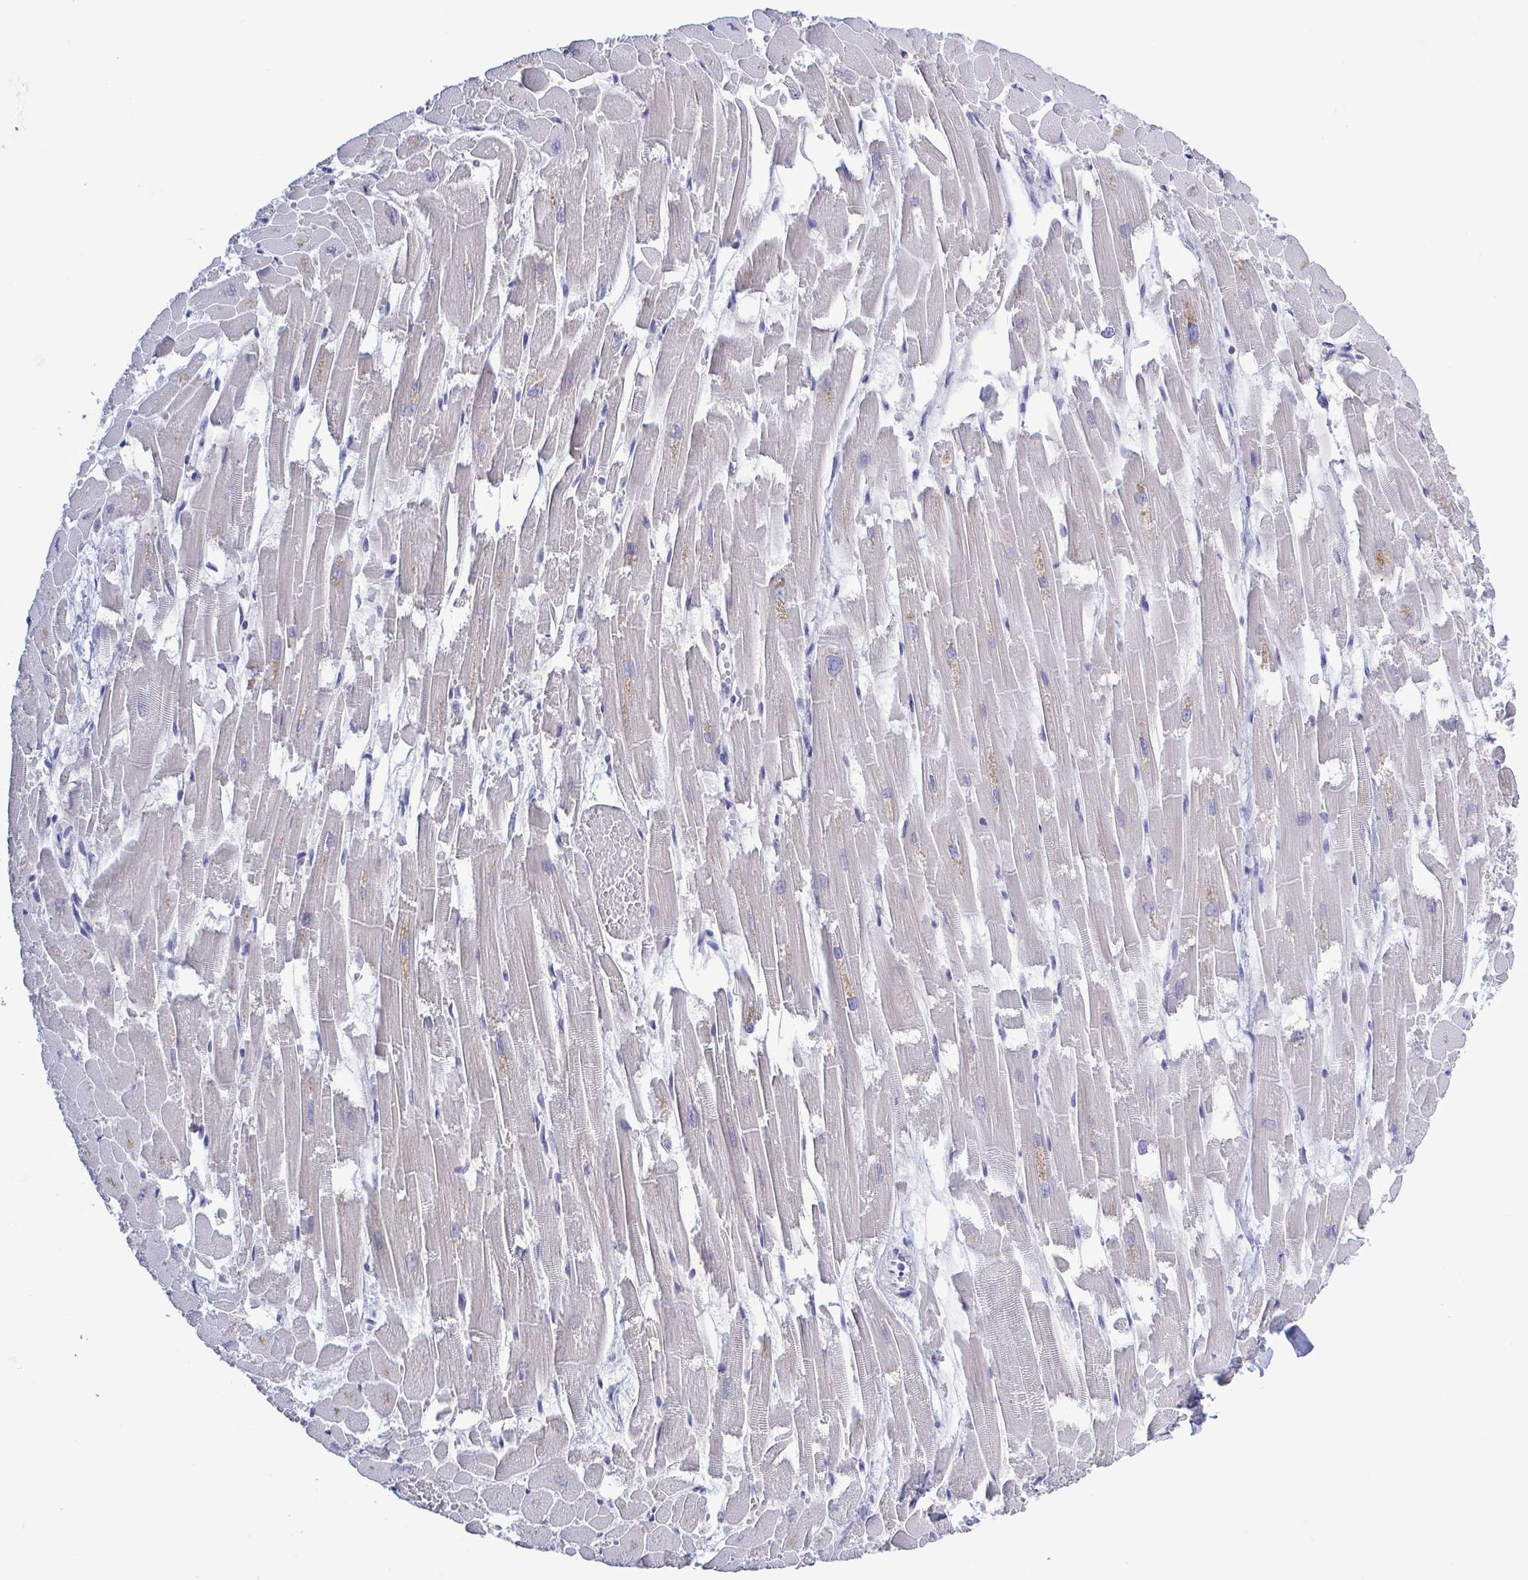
{"staining": {"intensity": "negative", "quantity": "none", "location": "none"}, "tissue": "heart muscle", "cell_type": "Cardiomyocytes", "image_type": "normal", "snomed": [{"axis": "morphology", "description": "Normal tissue, NOS"}, {"axis": "topography", "description": "Heart"}], "caption": "Immunohistochemical staining of unremarkable heart muscle shows no significant staining in cardiomyocytes.", "gene": "TEX12", "patient": {"sex": "female", "age": 52}}